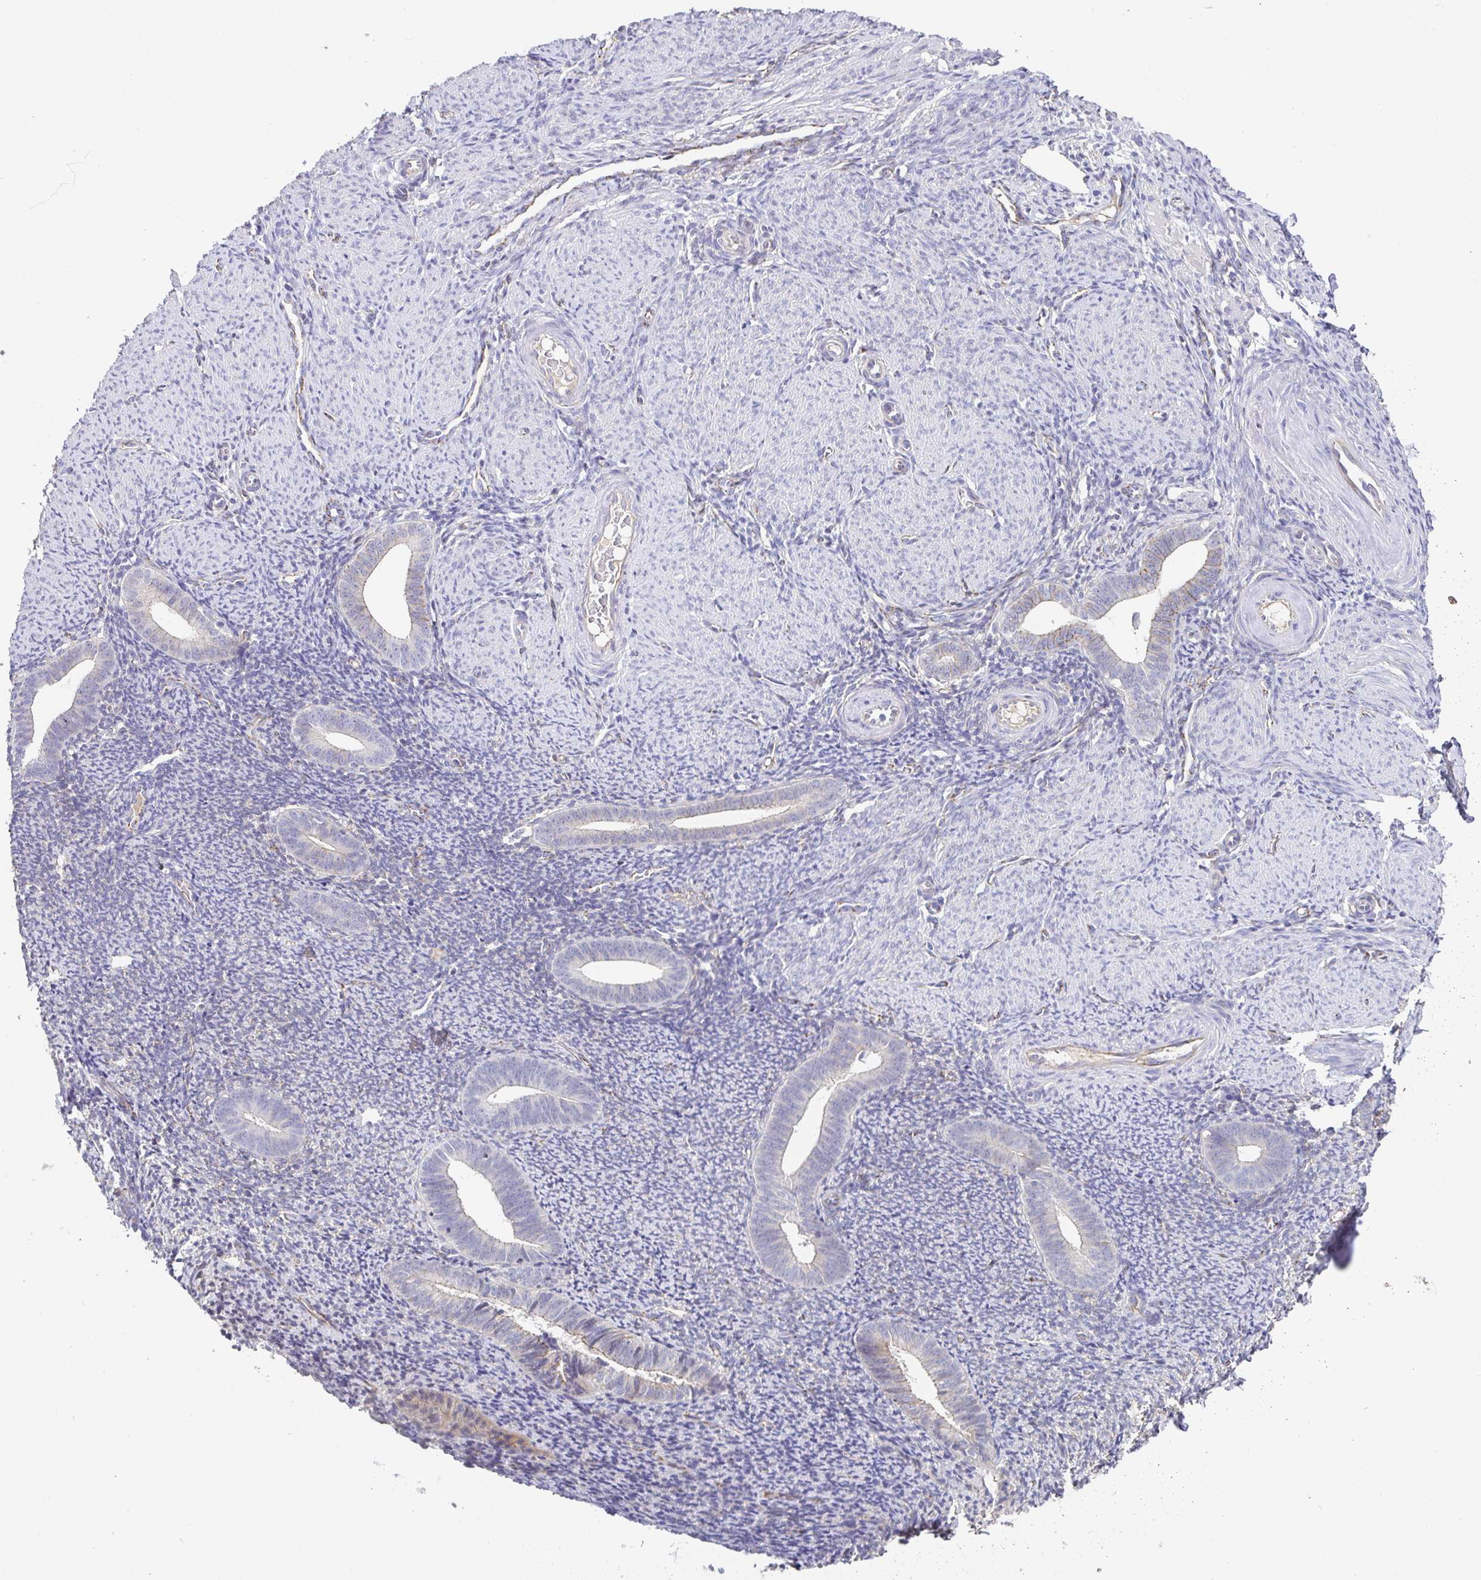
{"staining": {"intensity": "negative", "quantity": "none", "location": "none"}, "tissue": "endometrium", "cell_type": "Cells in endometrial stroma", "image_type": "normal", "snomed": [{"axis": "morphology", "description": "Normal tissue, NOS"}, {"axis": "topography", "description": "Endometrium"}], "caption": "This is an immunohistochemistry (IHC) image of benign endometrium. There is no expression in cells in endometrial stroma.", "gene": "PIWIL3", "patient": {"sex": "female", "age": 39}}